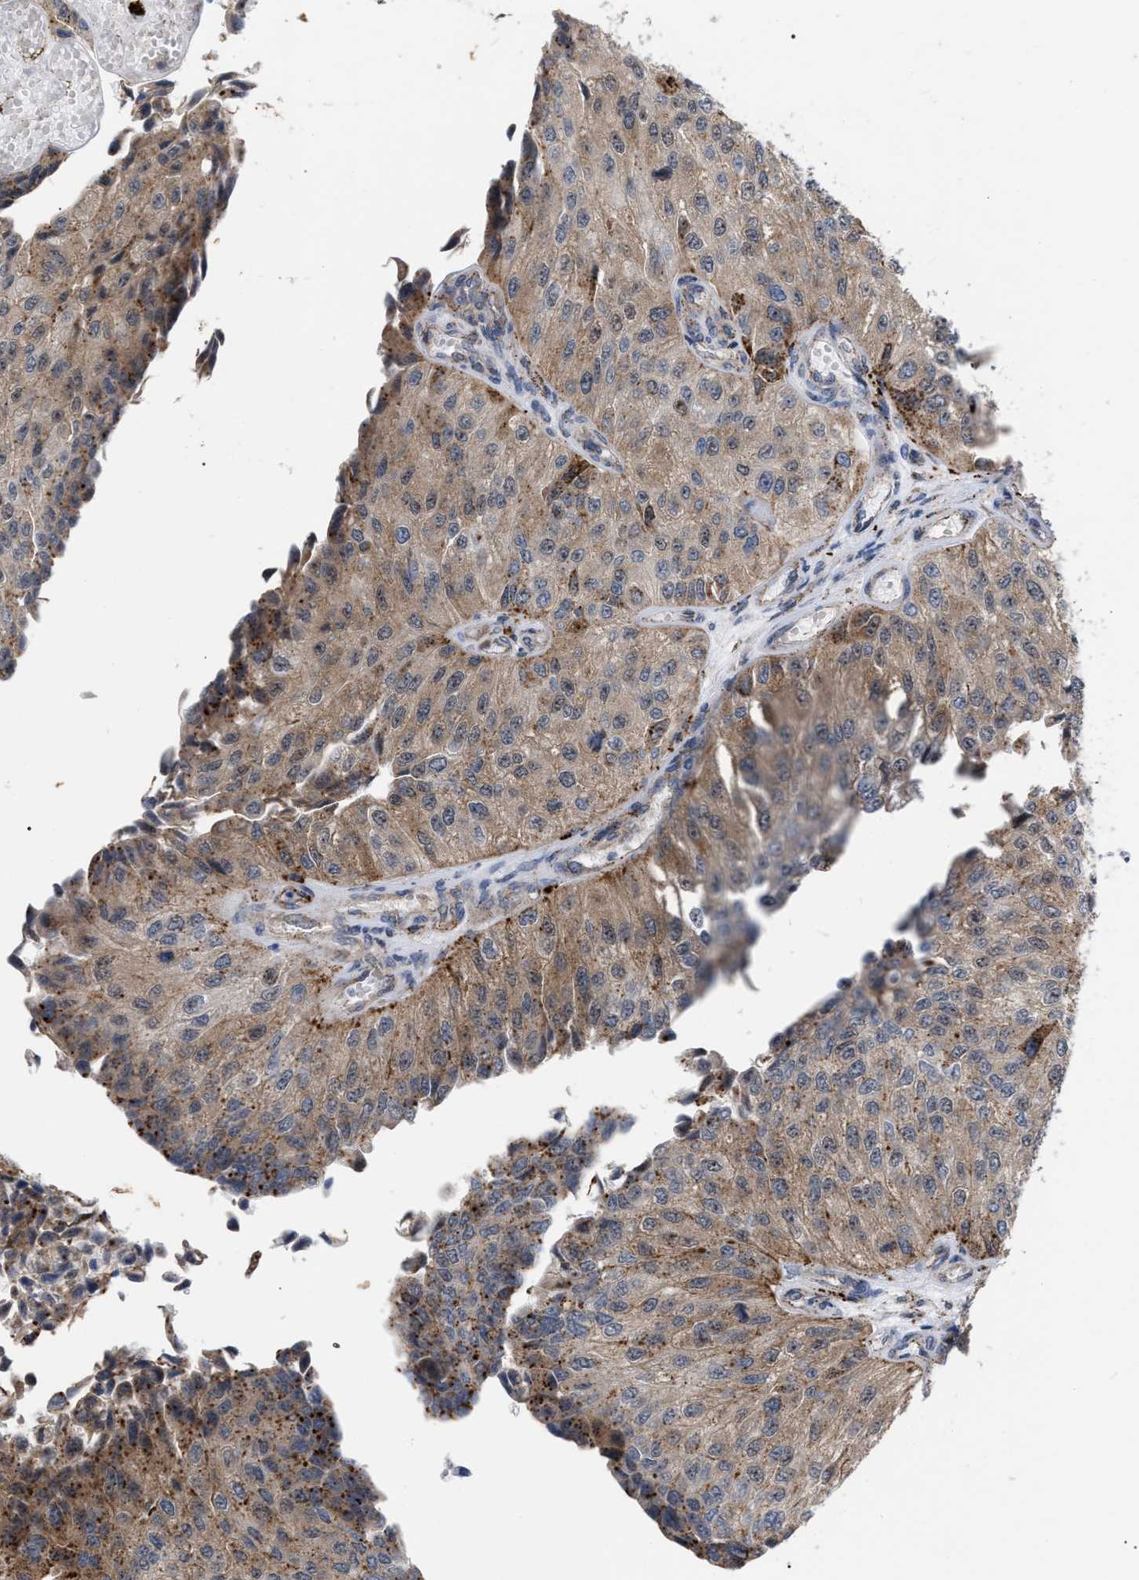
{"staining": {"intensity": "moderate", "quantity": "25%-75%", "location": "cytoplasmic/membranous"}, "tissue": "urothelial cancer", "cell_type": "Tumor cells", "image_type": "cancer", "snomed": [{"axis": "morphology", "description": "Urothelial carcinoma, High grade"}, {"axis": "topography", "description": "Kidney"}, {"axis": "topography", "description": "Urinary bladder"}], "caption": "Protein staining of high-grade urothelial carcinoma tissue shows moderate cytoplasmic/membranous staining in approximately 25%-75% of tumor cells.", "gene": "UPF1", "patient": {"sex": "male", "age": 77}}